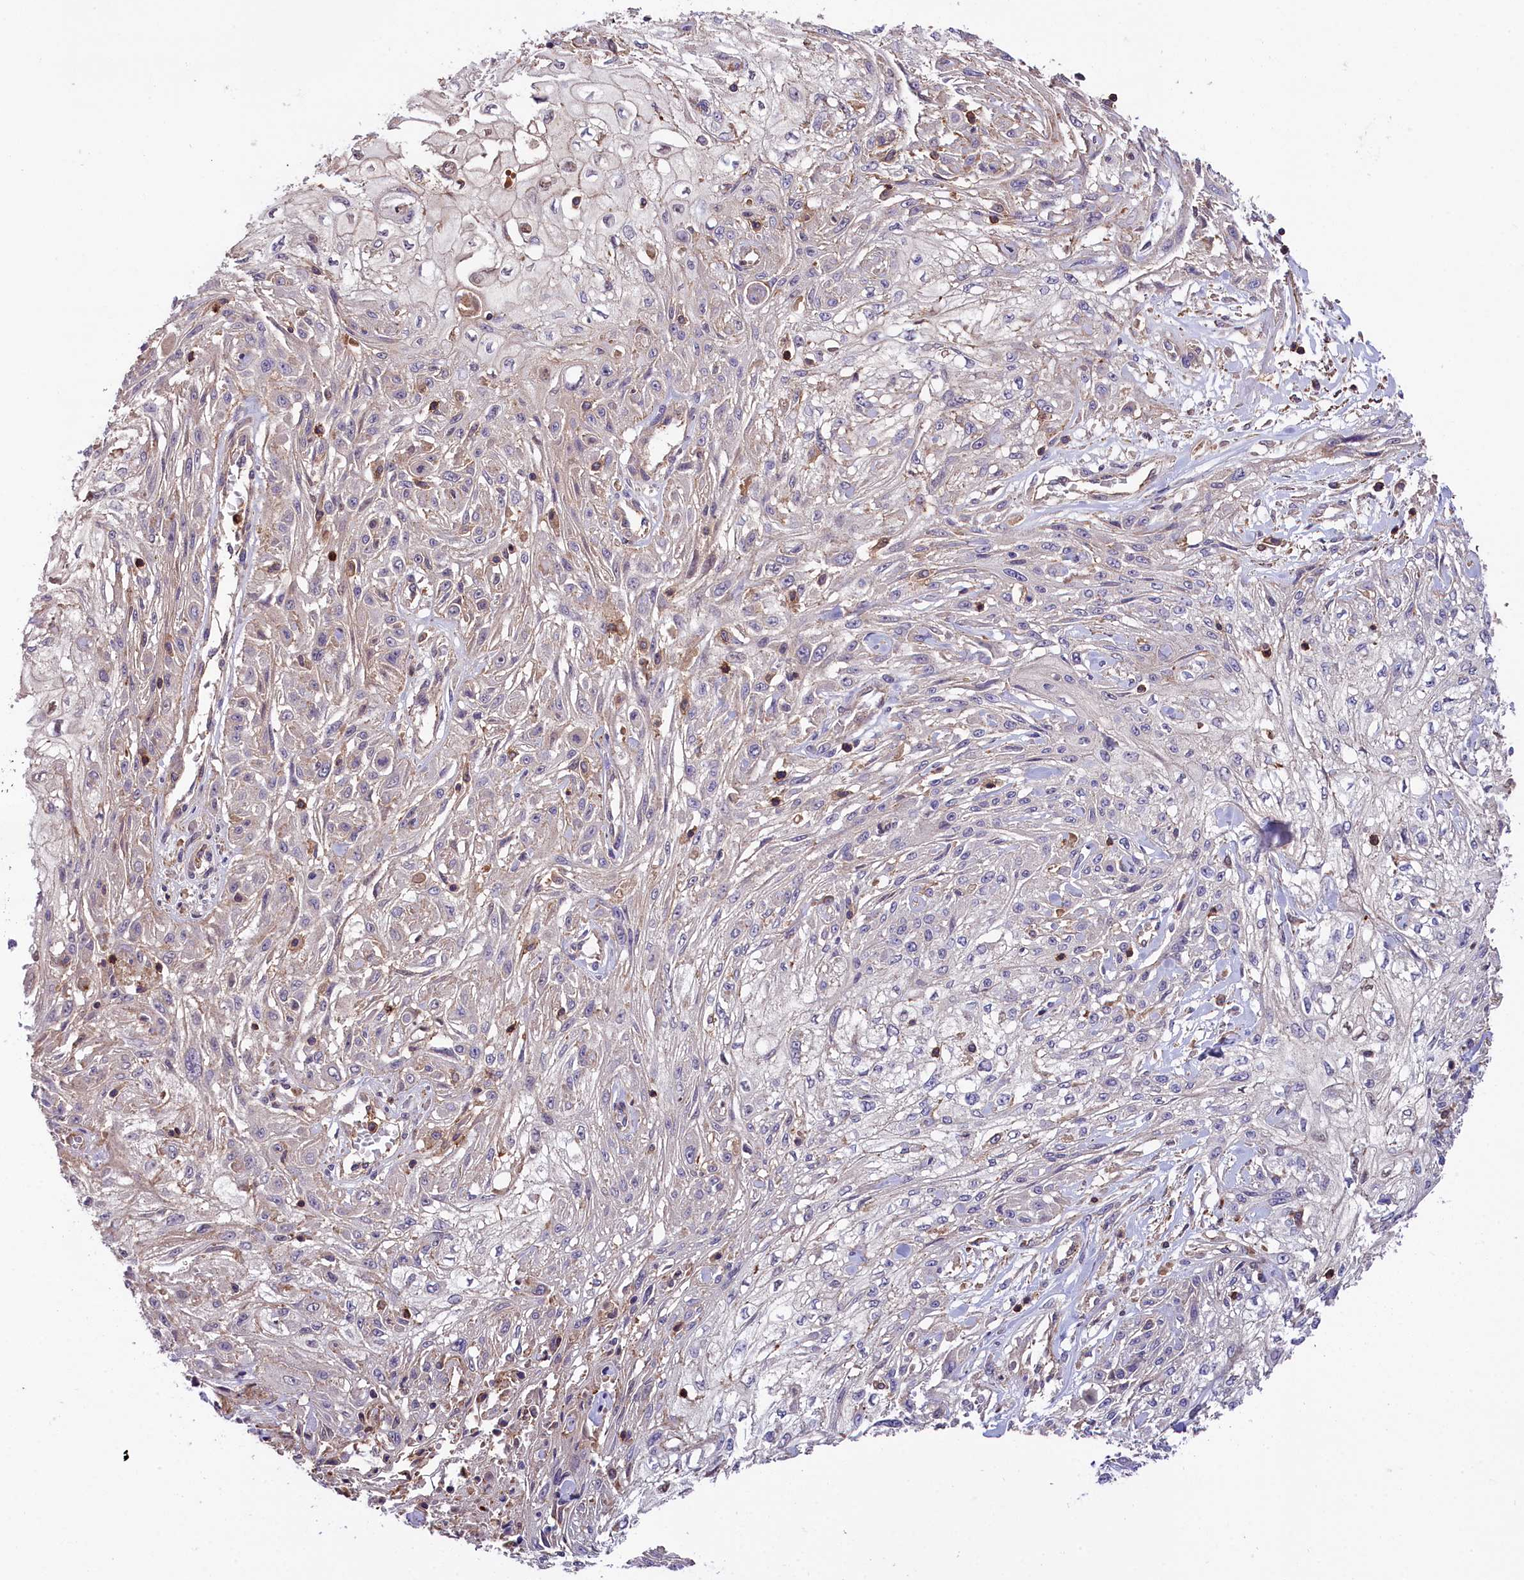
{"staining": {"intensity": "negative", "quantity": "none", "location": "none"}, "tissue": "skin cancer", "cell_type": "Tumor cells", "image_type": "cancer", "snomed": [{"axis": "morphology", "description": "Squamous cell carcinoma, NOS"}, {"axis": "morphology", "description": "Squamous cell carcinoma, metastatic, NOS"}, {"axis": "topography", "description": "Skin"}, {"axis": "topography", "description": "Lymph node"}], "caption": "This photomicrograph is of skin squamous cell carcinoma stained with immunohistochemistry (IHC) to label a protein in brown with the nuclei are counter-stained blue. There is no expression in tumor cells.", "gene": "SKIDA1", "patient": {"sex": "male", "age": 75}}